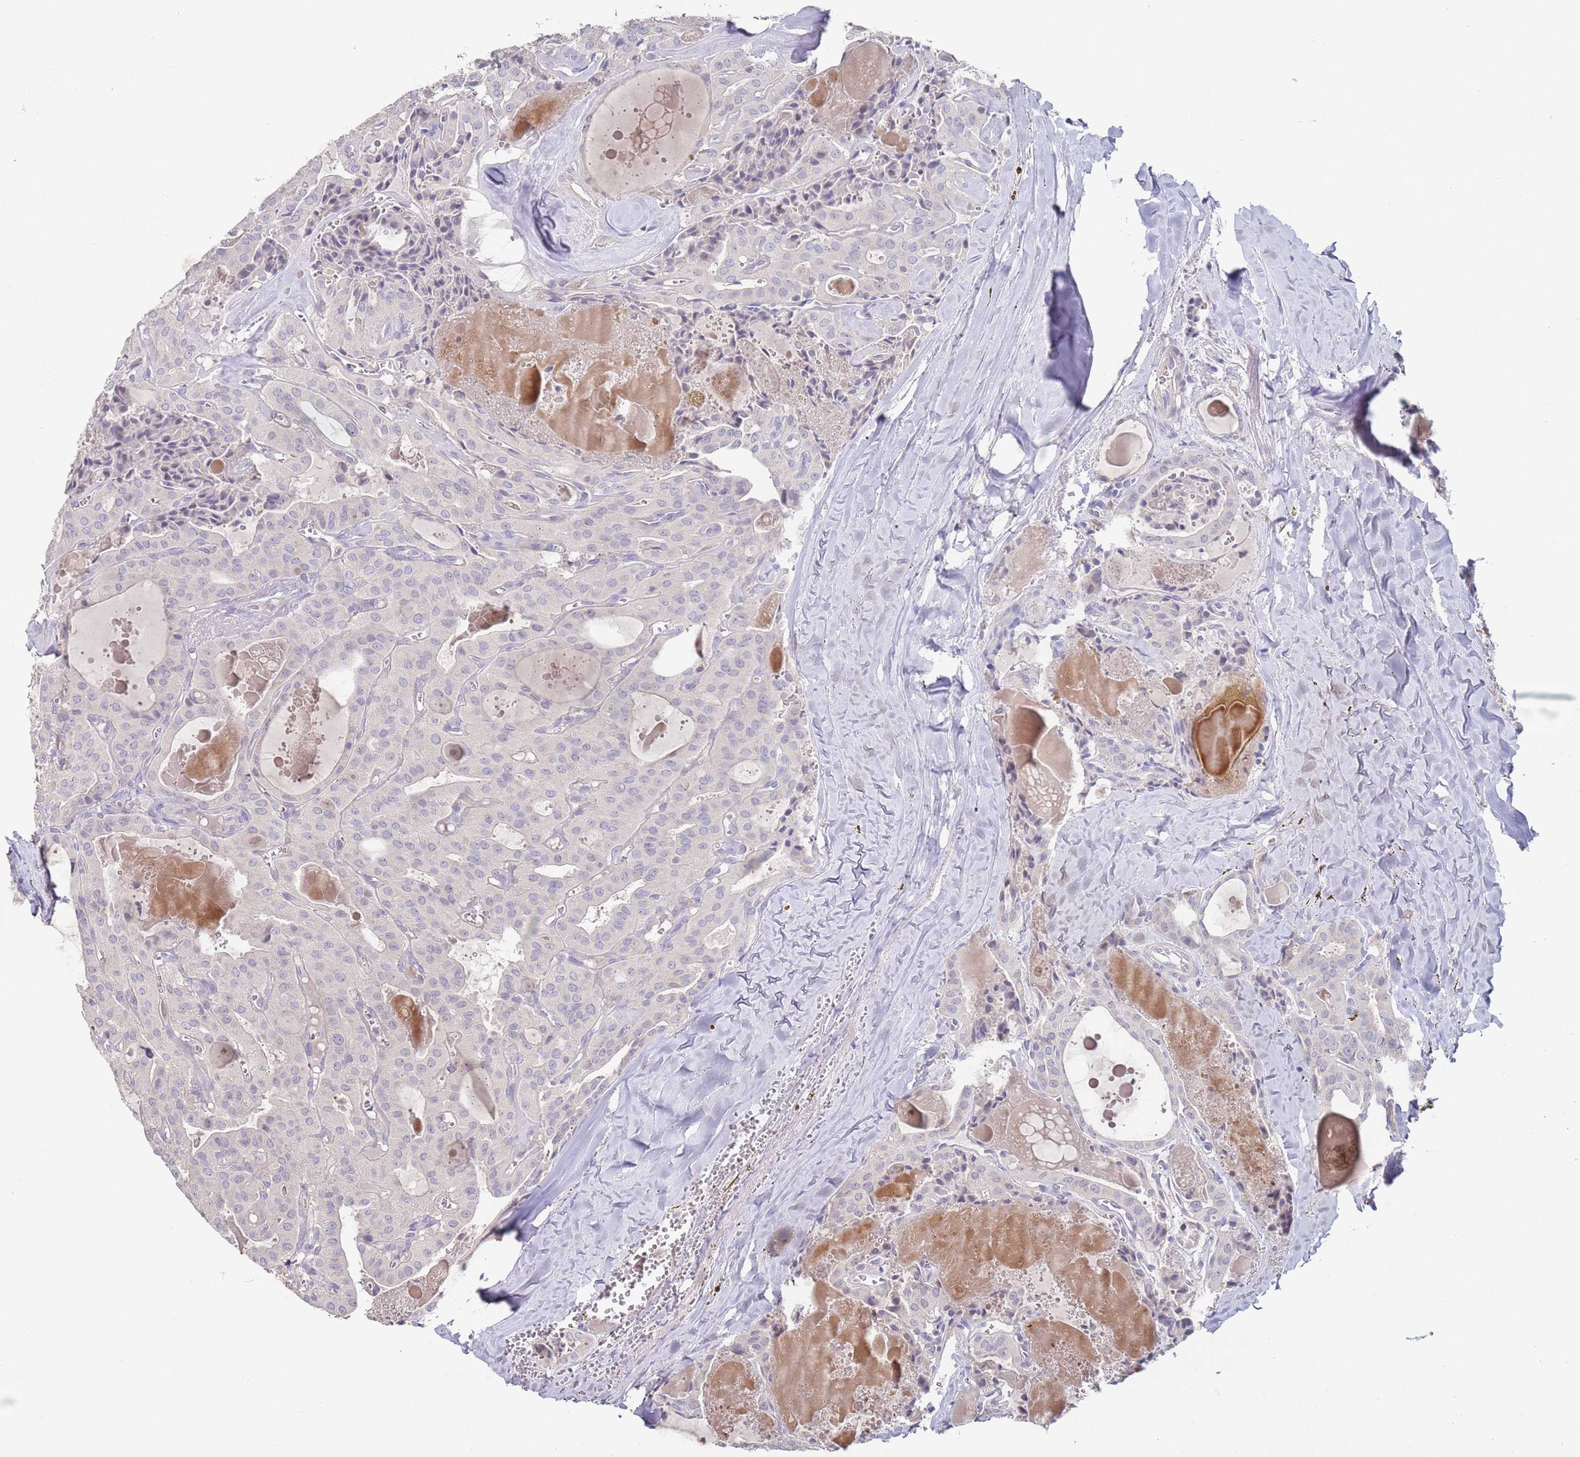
{"staining": {"intensity": "negative", "quantity": "none", "location": "none"}, "tissue": "thyroid cancer", "cell_type": "Tumor cells", "image_type": "cancer", "snomed": [{"axis": "morphology", "description": "Papillary adenocarcinoma, NOS"}, {"axis": "topography", "description": "Thyroid gland"}], "caption": "Human thyroid papillary adenocarcinoma stained for a protein using immunohistochemistry (IHC) demonstrates no staining in tumor cells.", "gene": "LACC1", "patient": {"sex": "male", "age": 52}}